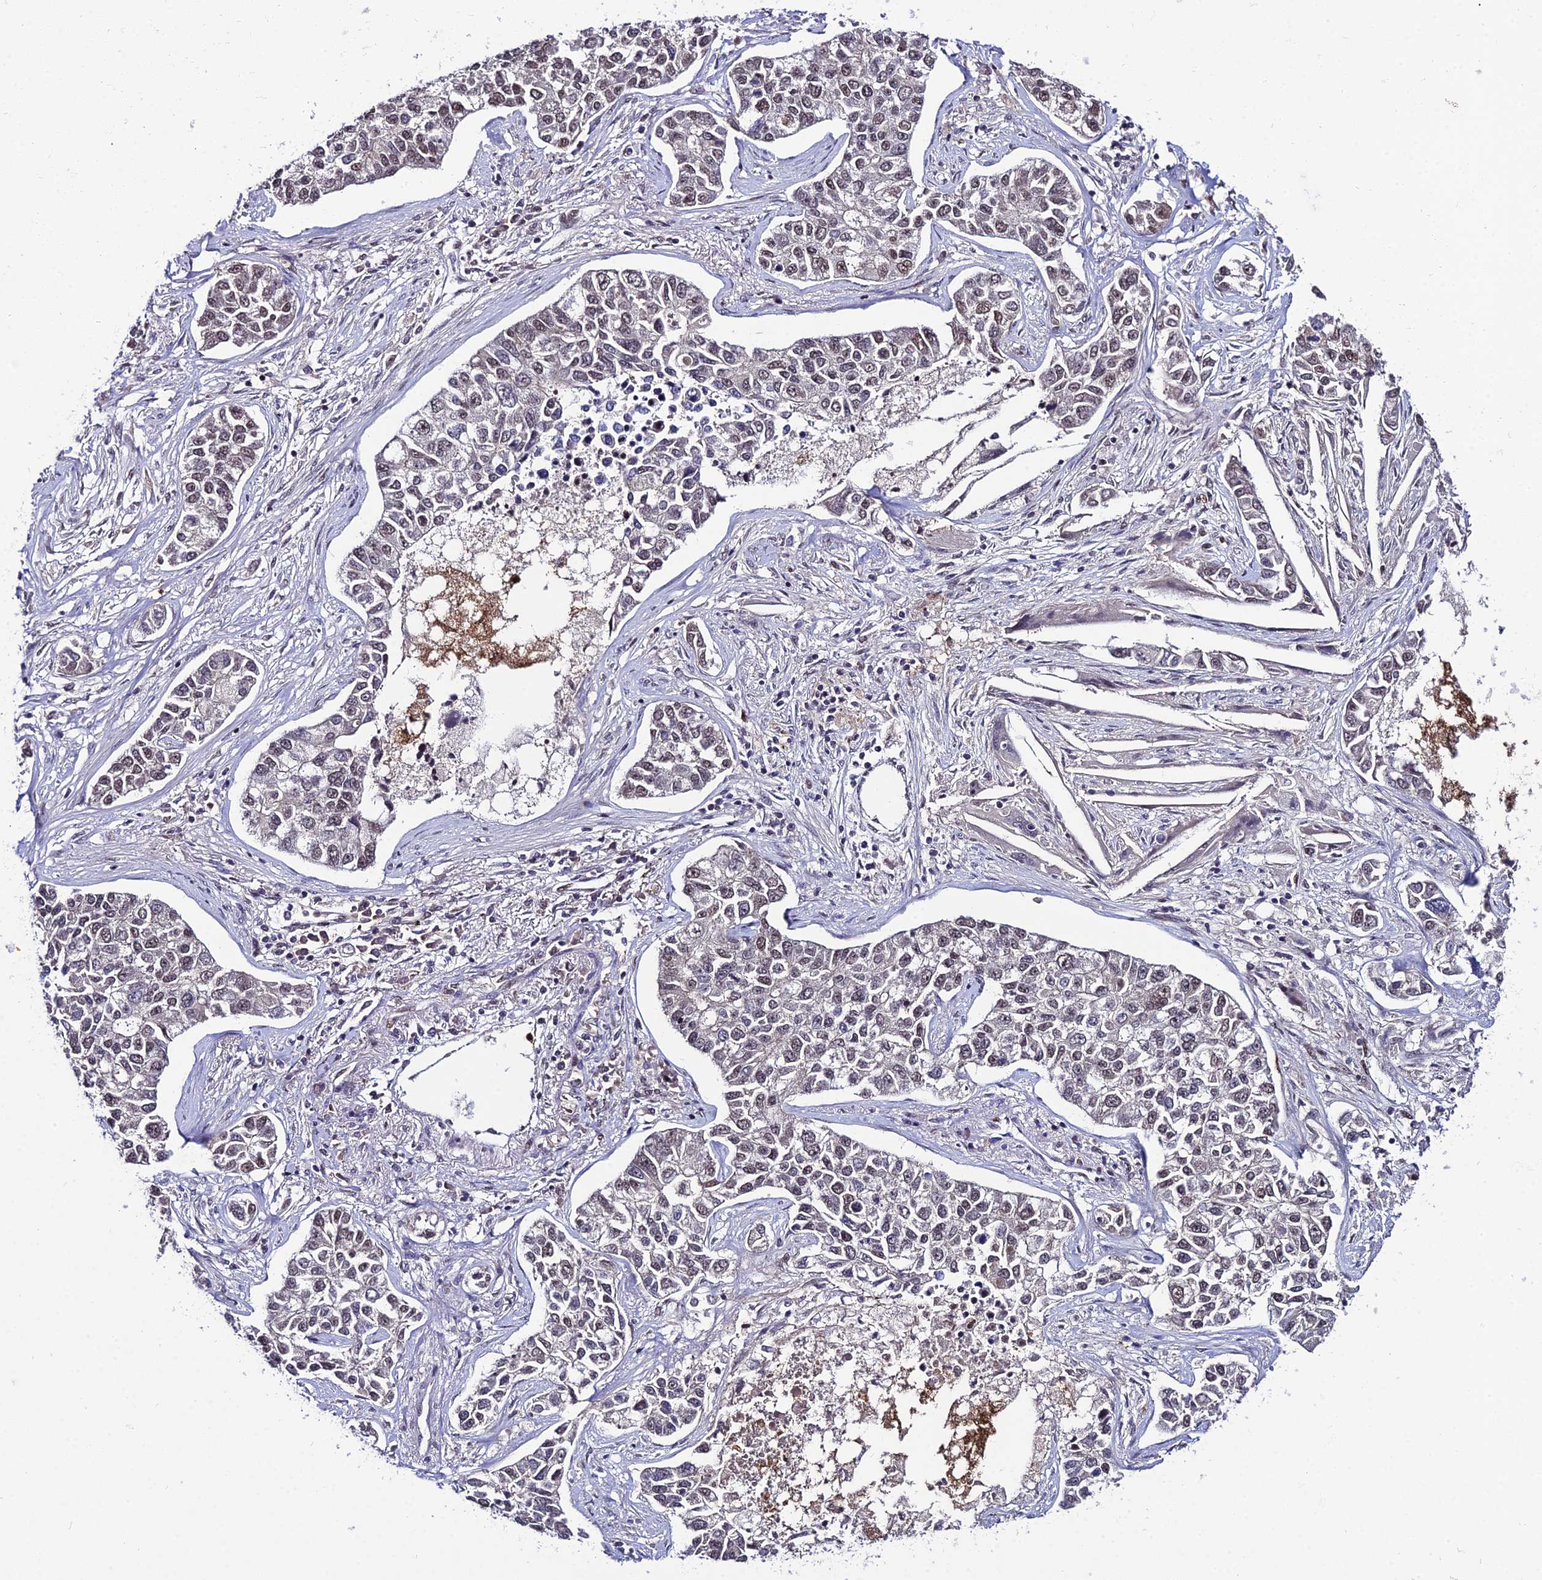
{"staining": {"intensity": "weak", "quantity": "<25%", "location": "nuclear"}, "tissue": "lung cancer", "cell_type": "Tumor cells", "image_type": "cancer", "snomed": [{"axis": "morphology", "description": "Adenocarcinoma, NOS"}, {"axis": "topography", "description": "Lung"}], "caption": "Immunohistochemistry of human lung cancer exhibits no positivity in tumor cells.", "gene": "SYT15", "patient": {"sex": "male", "age": 49}}